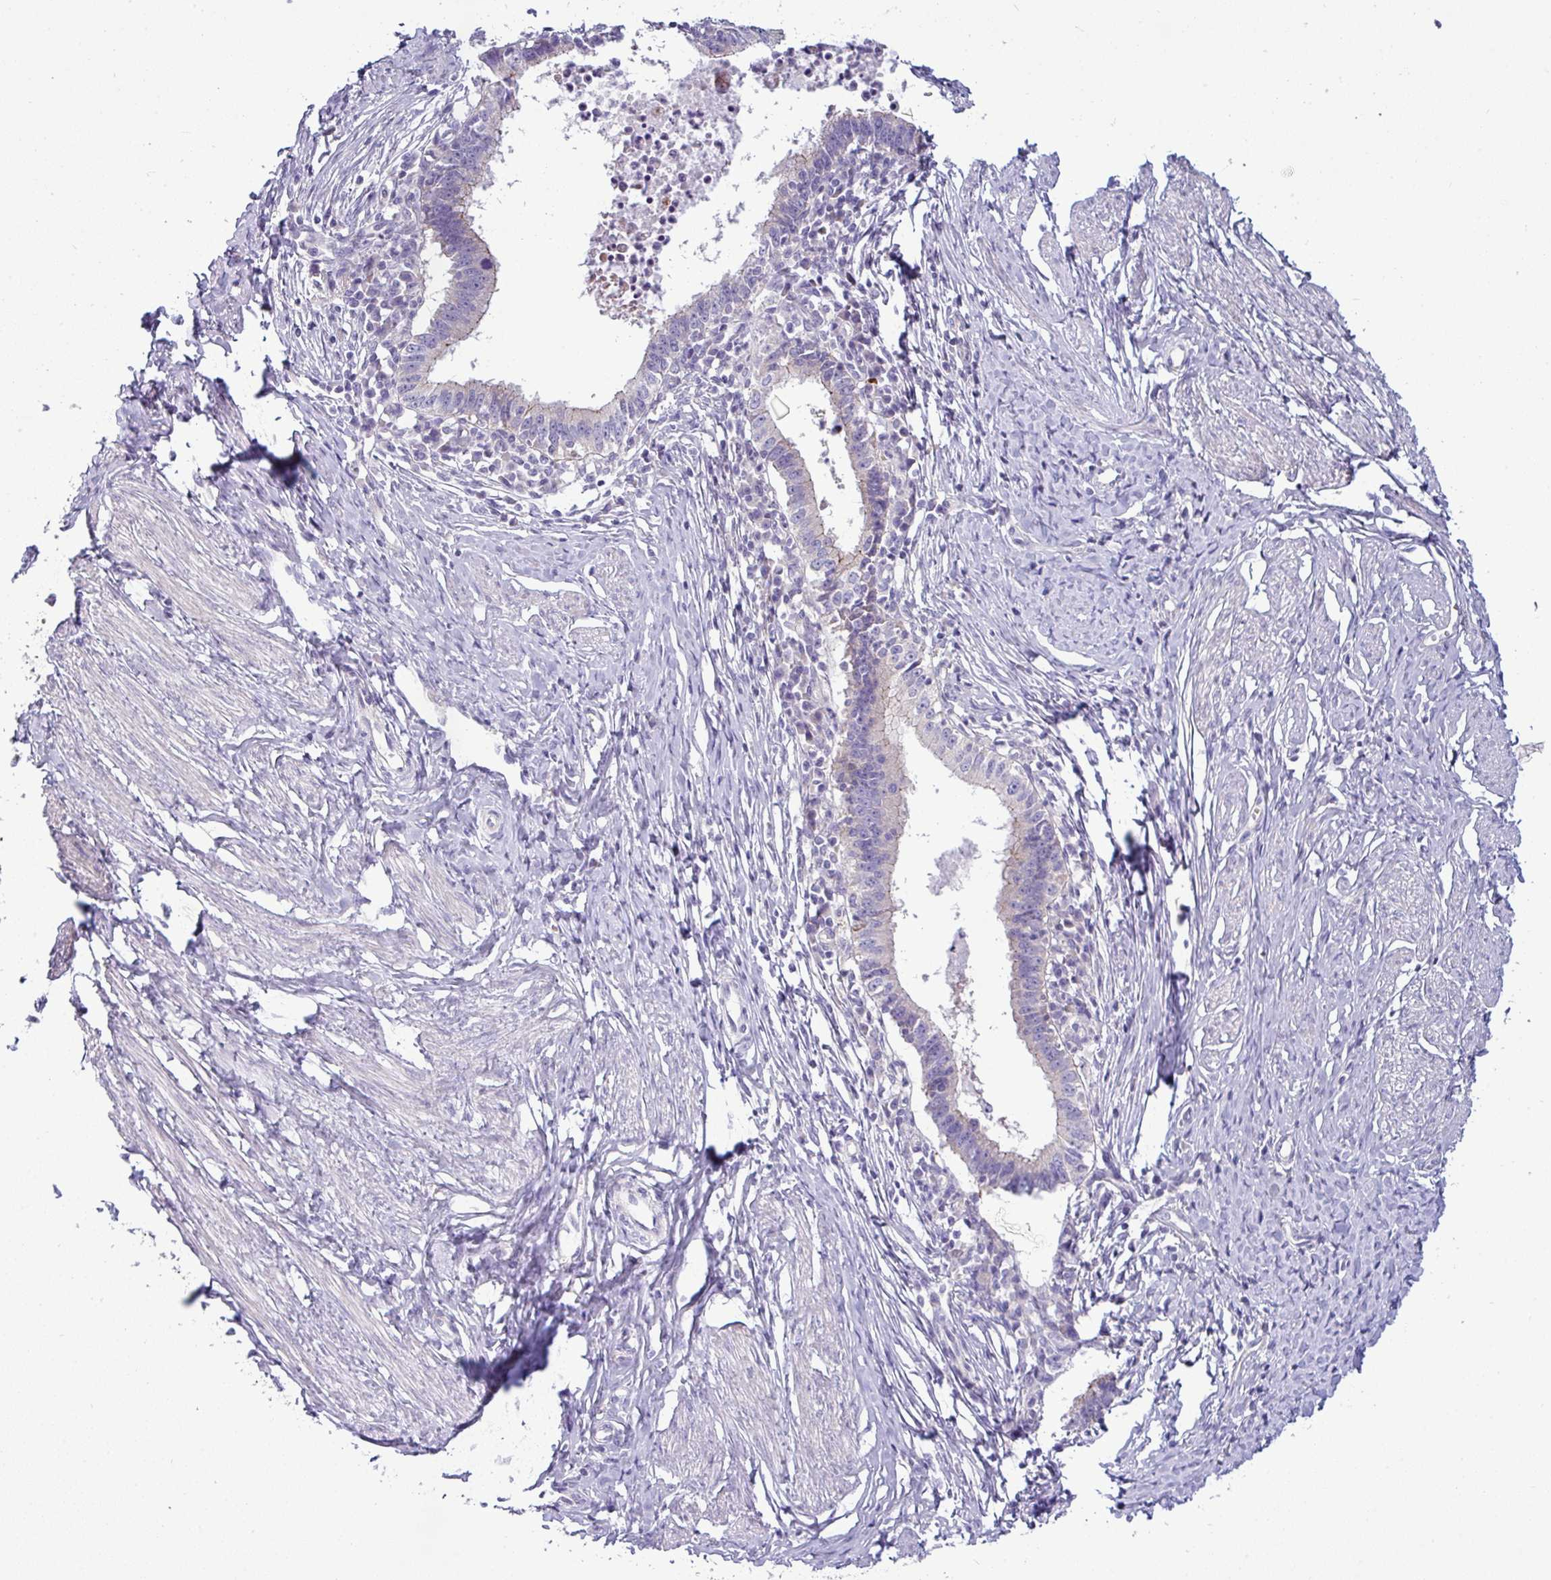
{"staining": {"intensity": "negative", "quantity": "none", "location": "none"}, "tissue": "cervical cancer", "cell_type": "Tumor cells", "image_type": "cancer", "snomed": [{"axis": "morphology", "description": "Adenocarcinoma, NOS"}, {"axis": "topography", "description": "Cervix"}], "caption": "An image of cervical cancer stained for a protein demonstrates no brown staining in tumor cells.", "gene": "ACAP3", "patient": {"sex": "female", "age": 36}}